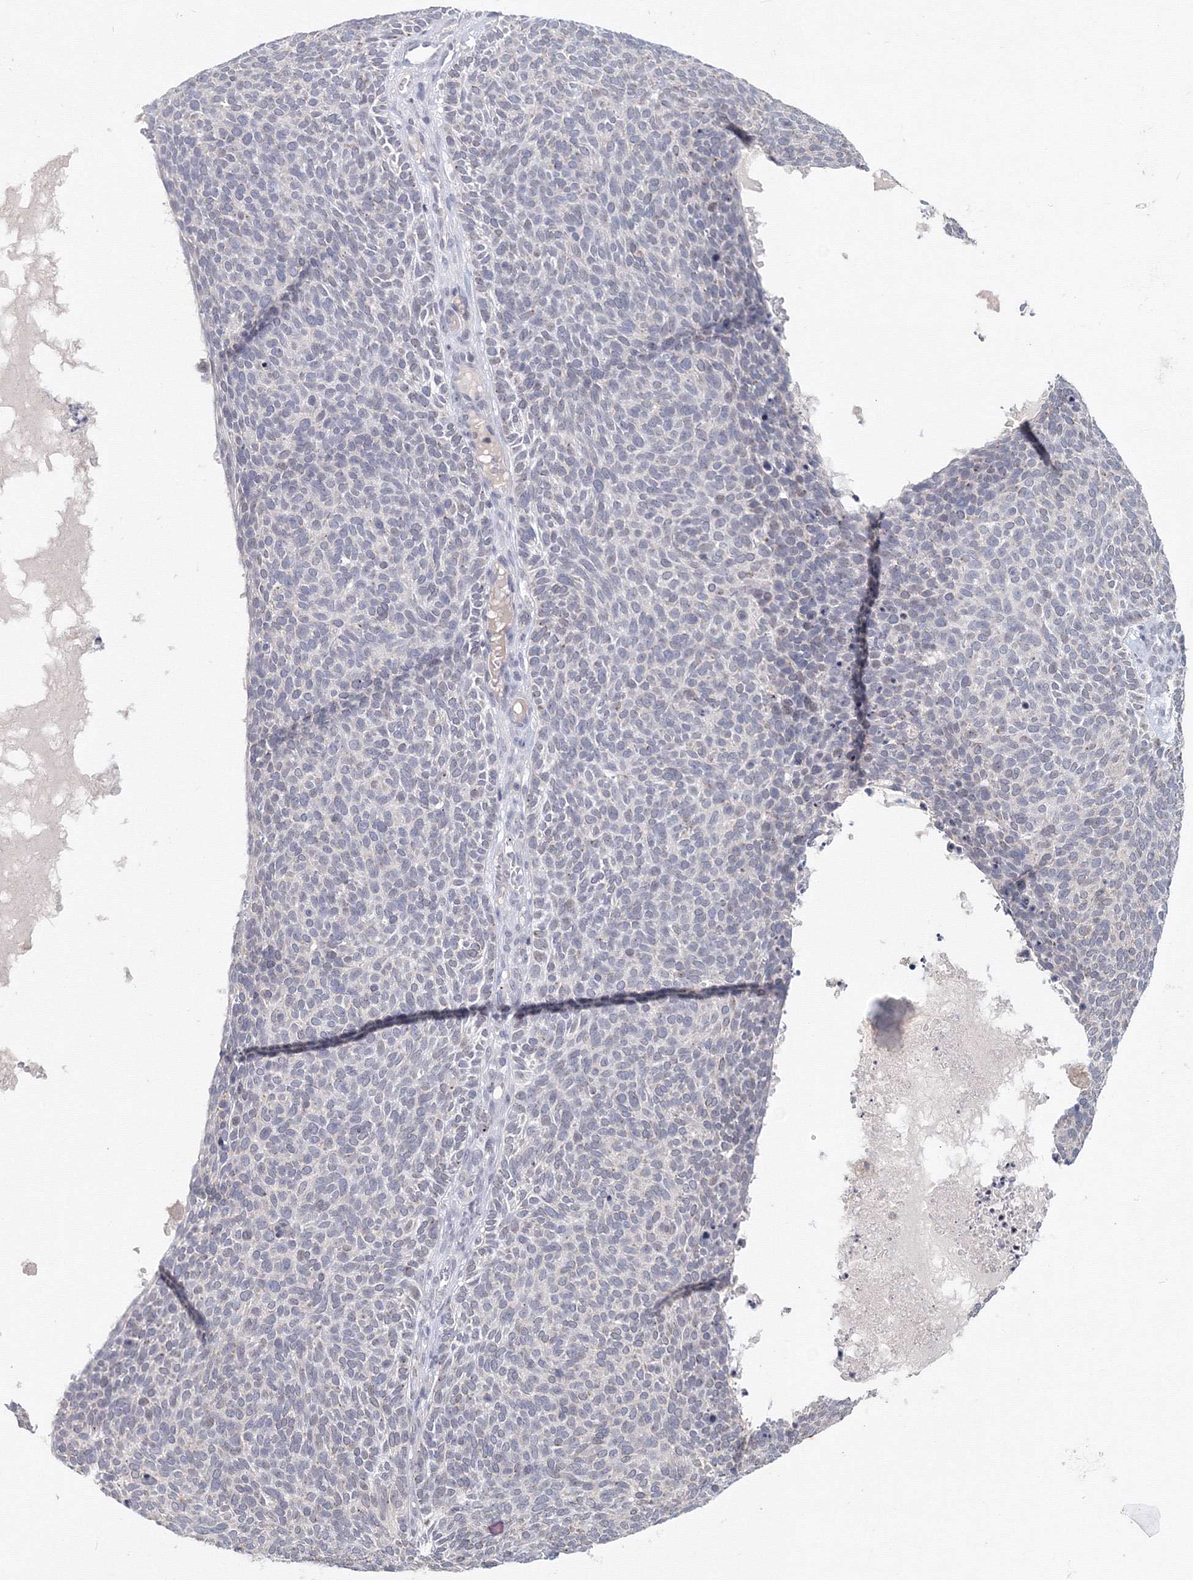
{"staining": {"intensity": "negative", "quantity": "none", "location": "none"}, "tissue": "skin cancer", "cell_type": "Tumor cells", "image_type": "cancer", "snomed": [{"axis": "morphology", "description": "Squamous cell carcinoma, NOS"}, {"axis": "topography", "description": "Skin"}], "caption": "An IHC image of skin cancer (squamous cell carcinoma) is shown. There is no staining in tumor cells of skin cancer (squamous cell carcinoma).", "gene": "SLC7A7", "patient": {"sex": "female", "age": 90}}